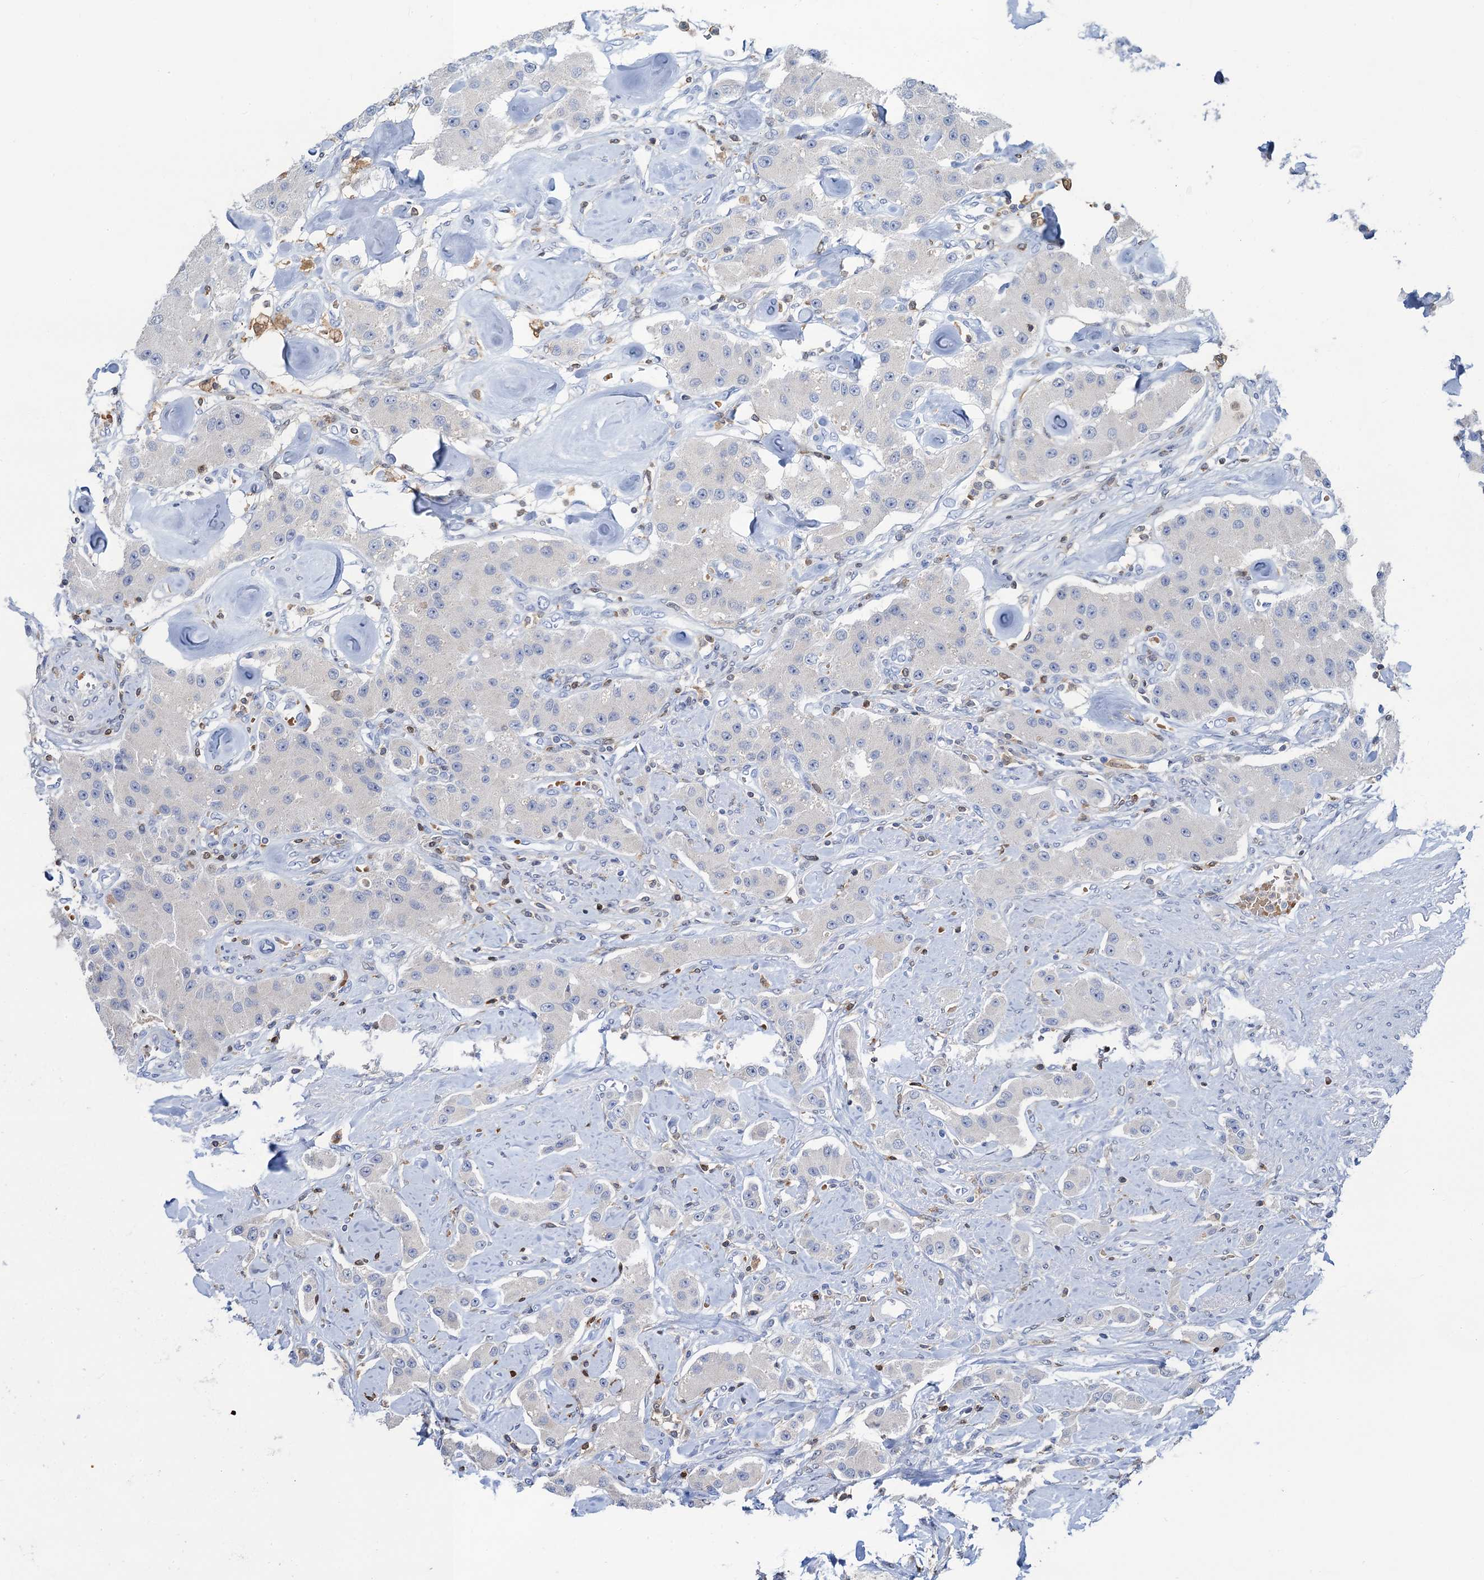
{"staining": {"intensity": "negative", "quantity": "none", "location": "none"}, "tissue": "carcinoid", "cell_type": "Tumor cells", "image_type": "cancer", "snomed": [{"axis": "morphology", "description": "Carcinoid, malignant, NOS"}, {"axis": "topography", "description": "Pancreas"}], "caption": "Immunohistochemistry micrograph of neoplastic tissue: carcinoid stained with DAB shows no significant protein positivity in tumor cells. Nuclei are stained in blue.", "gene": "FAH", "patient": {"sex": "male", "age": 41}}